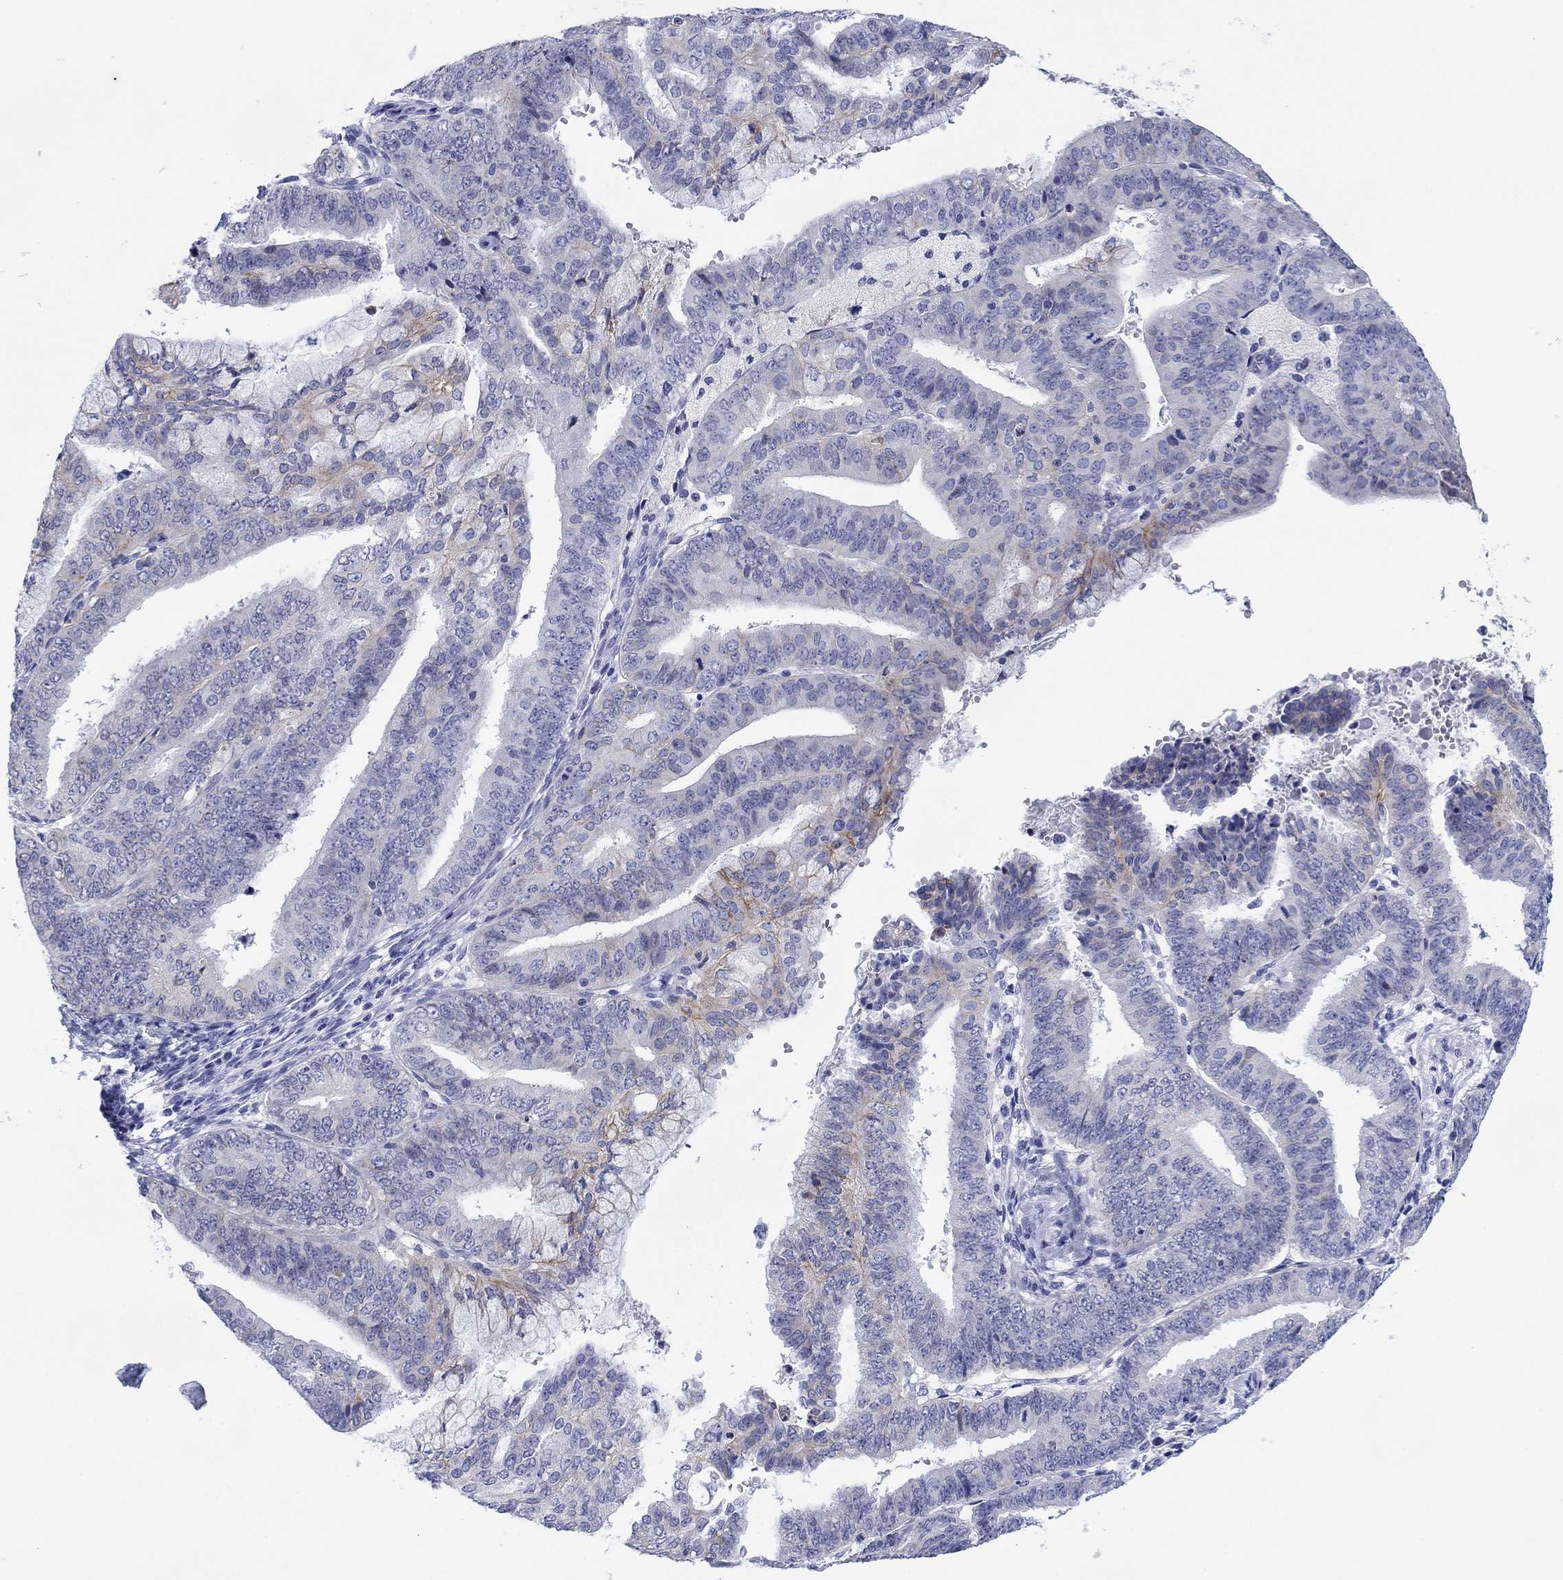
{"staining": {"intensity": "moderate", "quantity": "<25%", "location": "cytoplasmic/membranous"}, "tissue": "endometrial cancer", "cell_type": "Tumor cells", "image_type": "cancer", "snomed": [{"axis": "morphology", "description": "Adenocarcinoma, NOS"}, {"axis": "topography", "description": "Endometrium"}], "caption": "A low amount of moderate cytoplasmic/membranous staining is appreciated in approximately <25% of tumor cells in endometrial adenocarcinoma tissue. The staining is performed using DAB brown chromogen to label protein expression. The nuclei are counter-stained blue using hematoxylin.", "gene": "ATP1B1", "patient": {"sex": "female", "age": 63}}